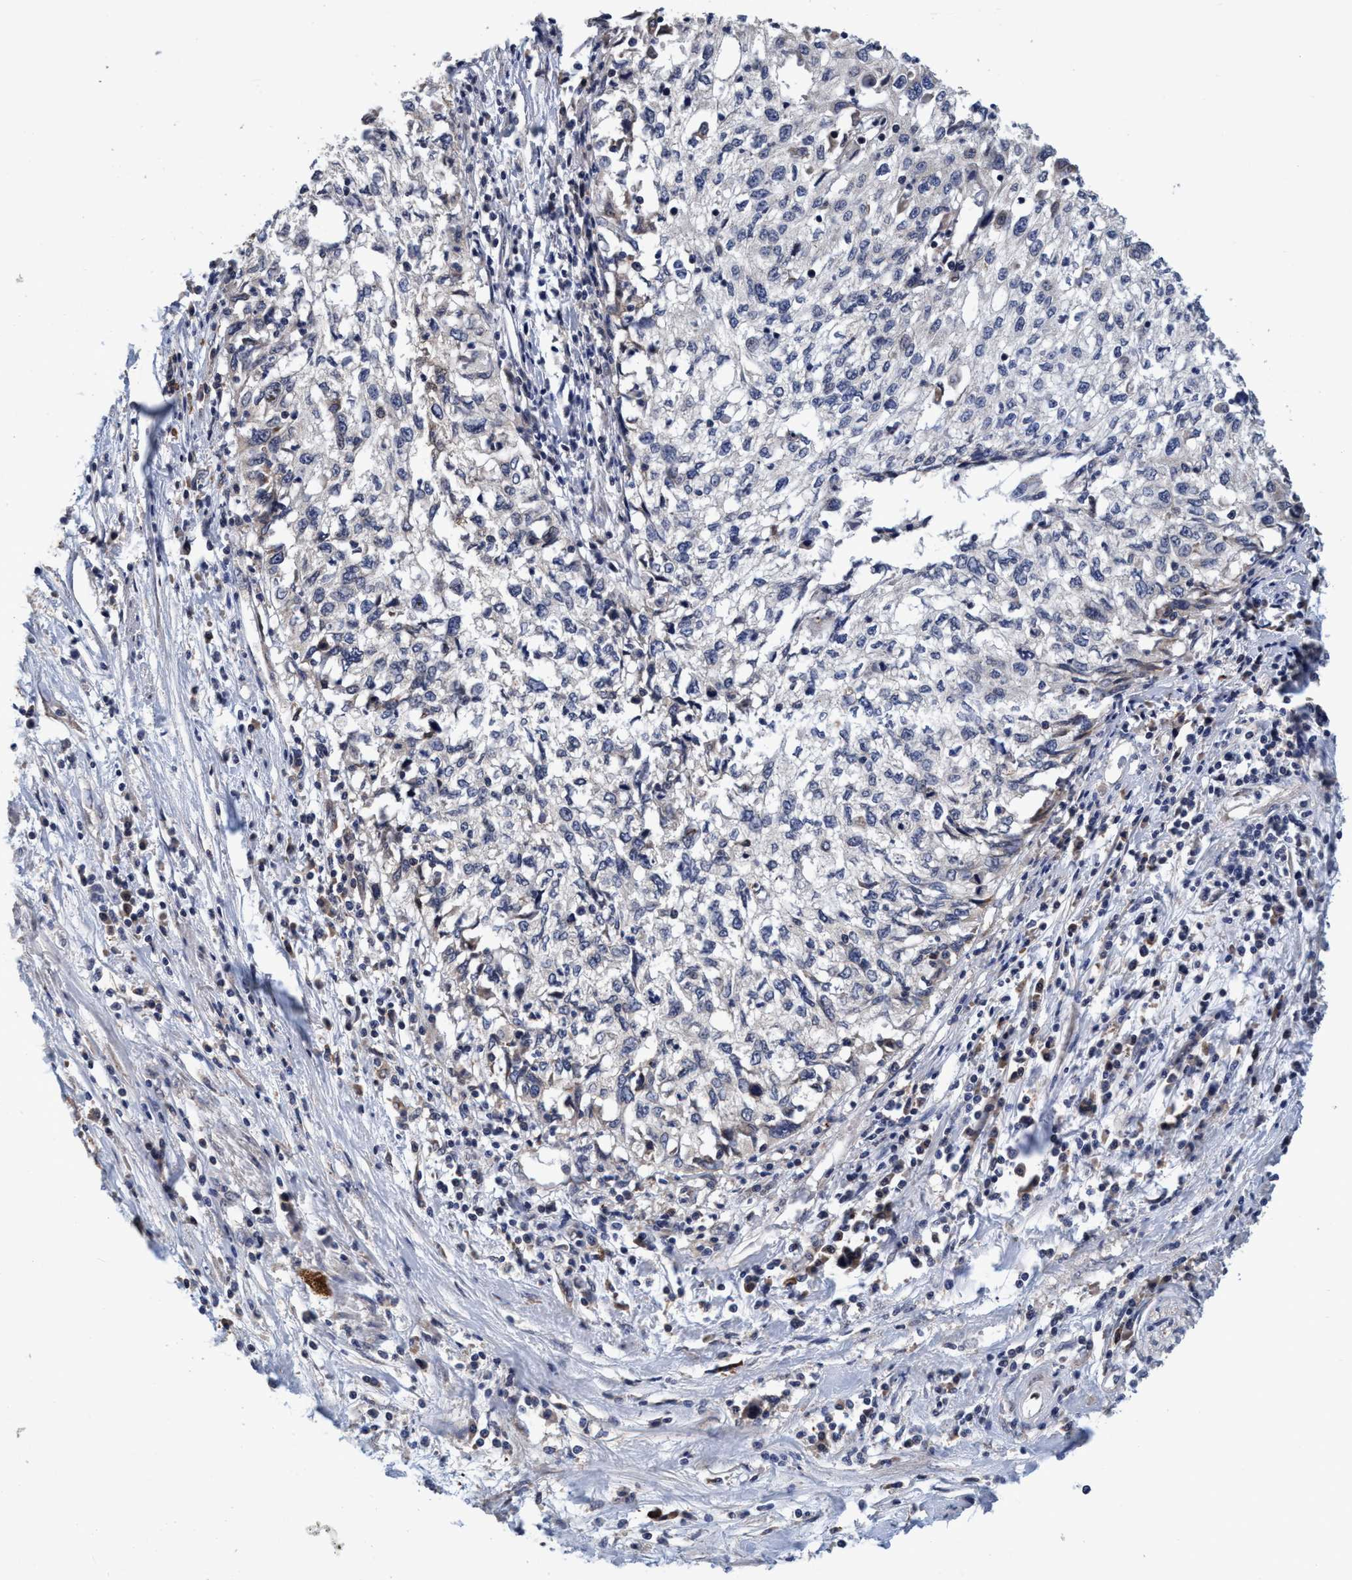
{"staining": {"intensity": "negative", "quantity": "none", "location": "none"}, "tissue": "cervical cancer", "cell_type": "Tumor cells", "image_type": "cancer", "snomed": [{"axis": "morphology", "description": "Squamous cell carcinoma, NOS"}, {"axis": "topography", "description": "Cervix"}], "caption": "IHC image of human cervical cancer (squamous cell carcinoma) stained for a protein (brown), which displays no staining in tumor cells. (Stains: DAB IHC with hematoxylin counter stain, Microscopy: brightfield microscopy at high magnification).", "gene": "CALCOCO2", "patient": {"sex": "female", "age": 57}}